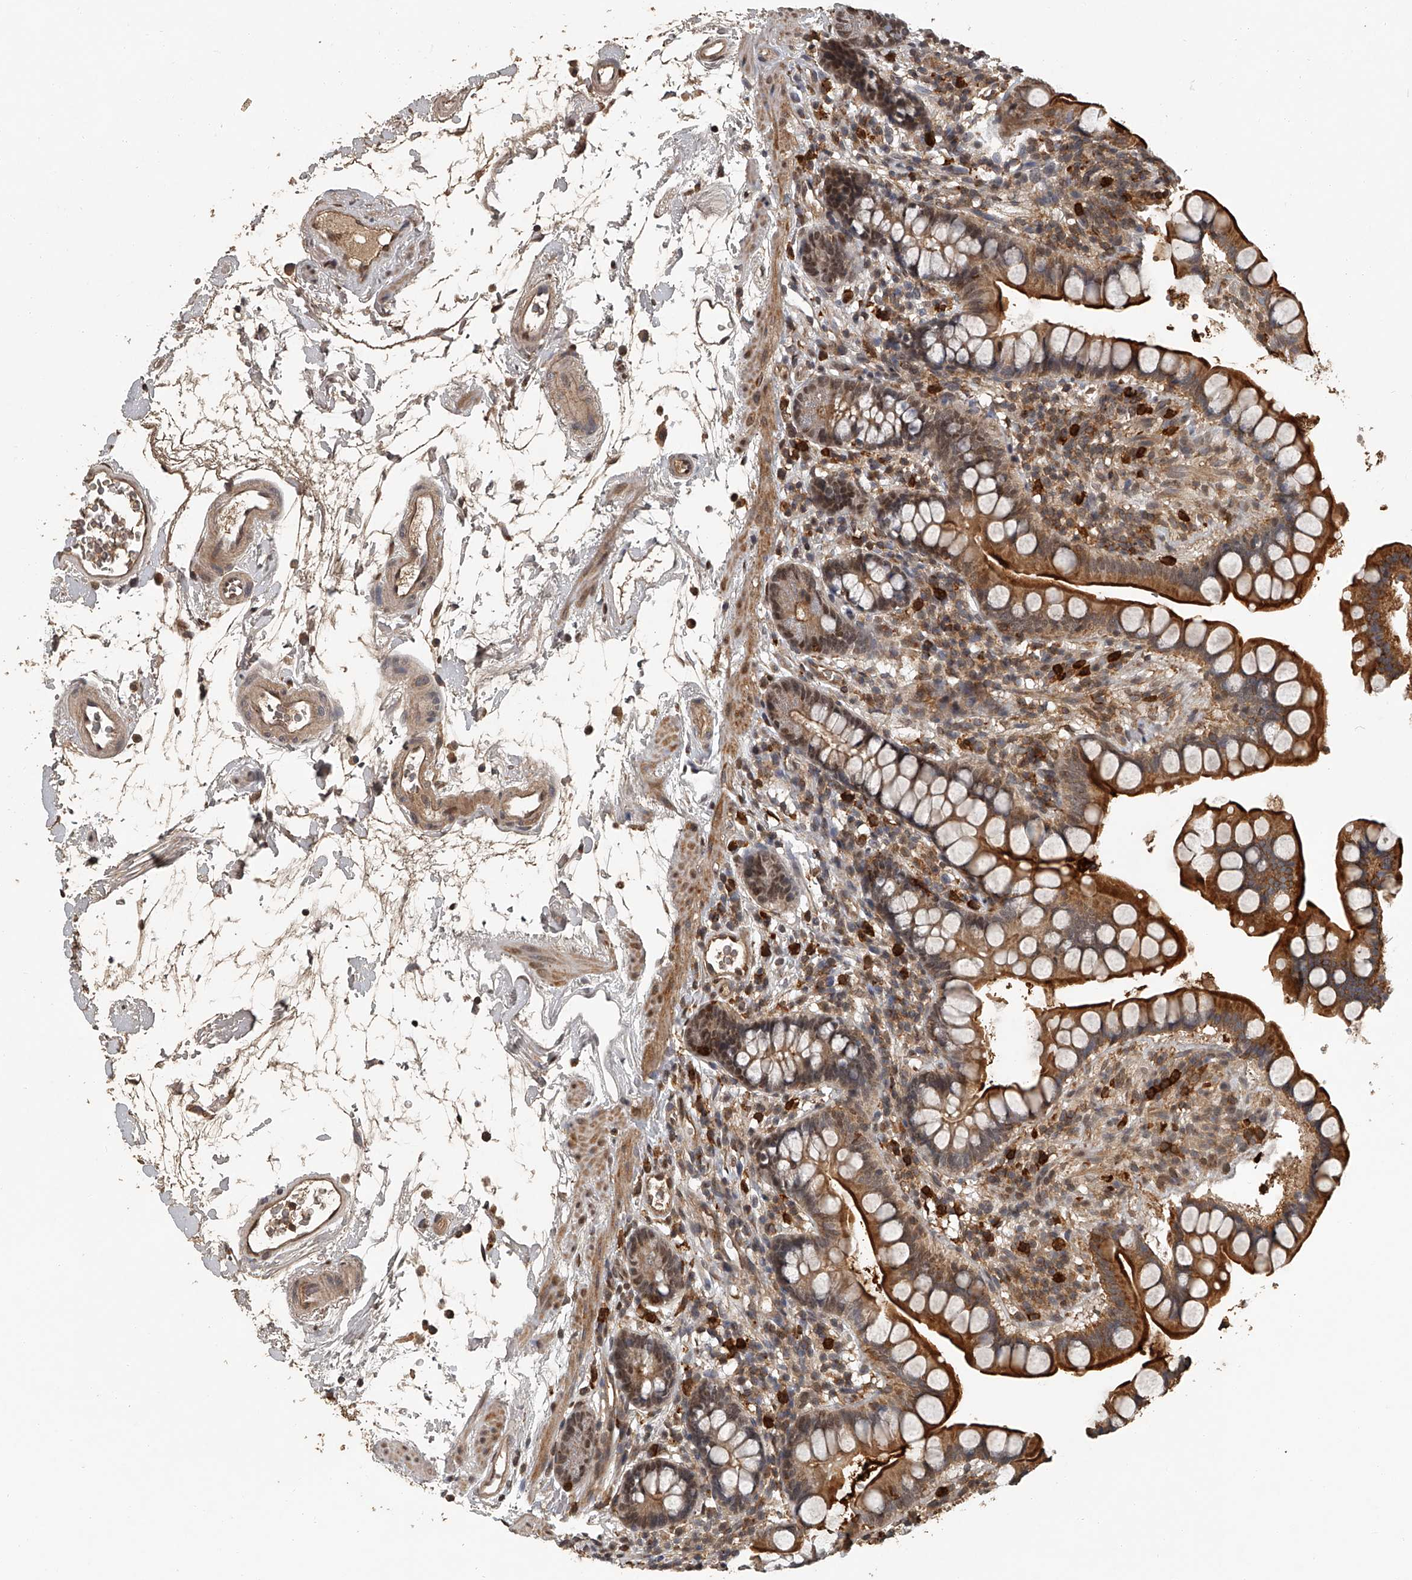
{"staining": {"intensity": "strong", "quantity": ">75%", "location": "cytoplasmic/membranous,nuclear"}, "tissue": "small intestine", "cell_type": "Glandular cells", "image_type": "normal", "snomed": [{"axis": "morphology", "description": "Normal tissue, NOS"}, {"axis": "topography", "description": "Small intestine"}], "caption": "Immunohistochemical staining of normal human small intestine displays high levels of strong cytoplasmic/membranous,nuclear positivity in approximately >75% of glandular cells.", "gene": "PLEKHG1", "patient": {"sex": "female", "age": 84}}